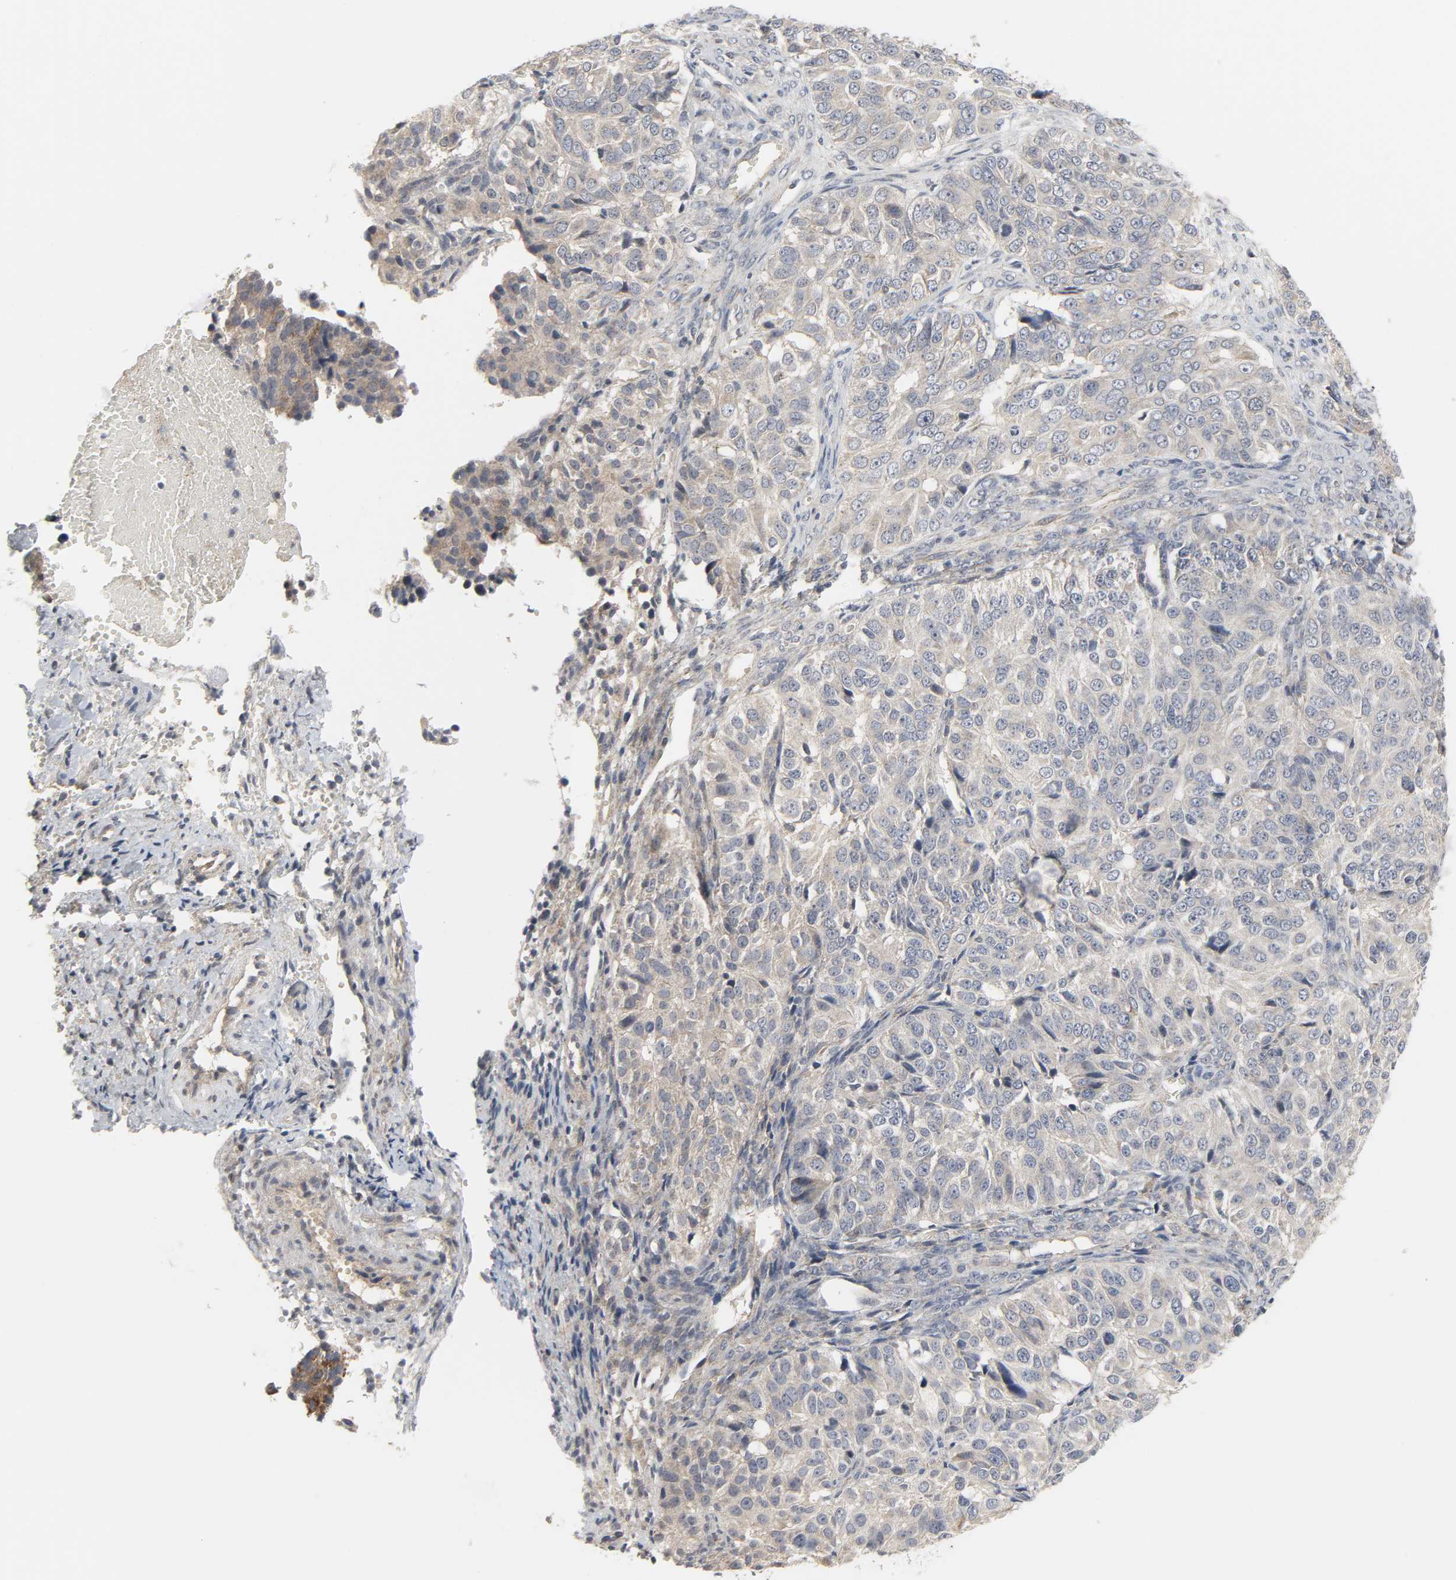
{"staining": {"intensity": "moderate", "quantity": "25%-75%", "location": "cytoplasmic/membranous"}, "tissue": "ovarian cancer", "cell_type": "Tumor cells", "image_type": "cancer", "snomed": [{"axis": "morphology", "description": "Carcinoma, endometroid"}, {"axis": "topography", "description": "Ovary"}], "caption": "An immunohistochemistry (IHC) micrograph of neoplastic tissue is shown. Protein staining in brown highlights moderate cytoplasmic/membranous positivity in ovarian cancer within tumor cells. Ihc stains the protein of interest in brown and the nuclei are stained blue.", "gene": "CLIP1", "patient": {"sex": "female", "age": 51}}